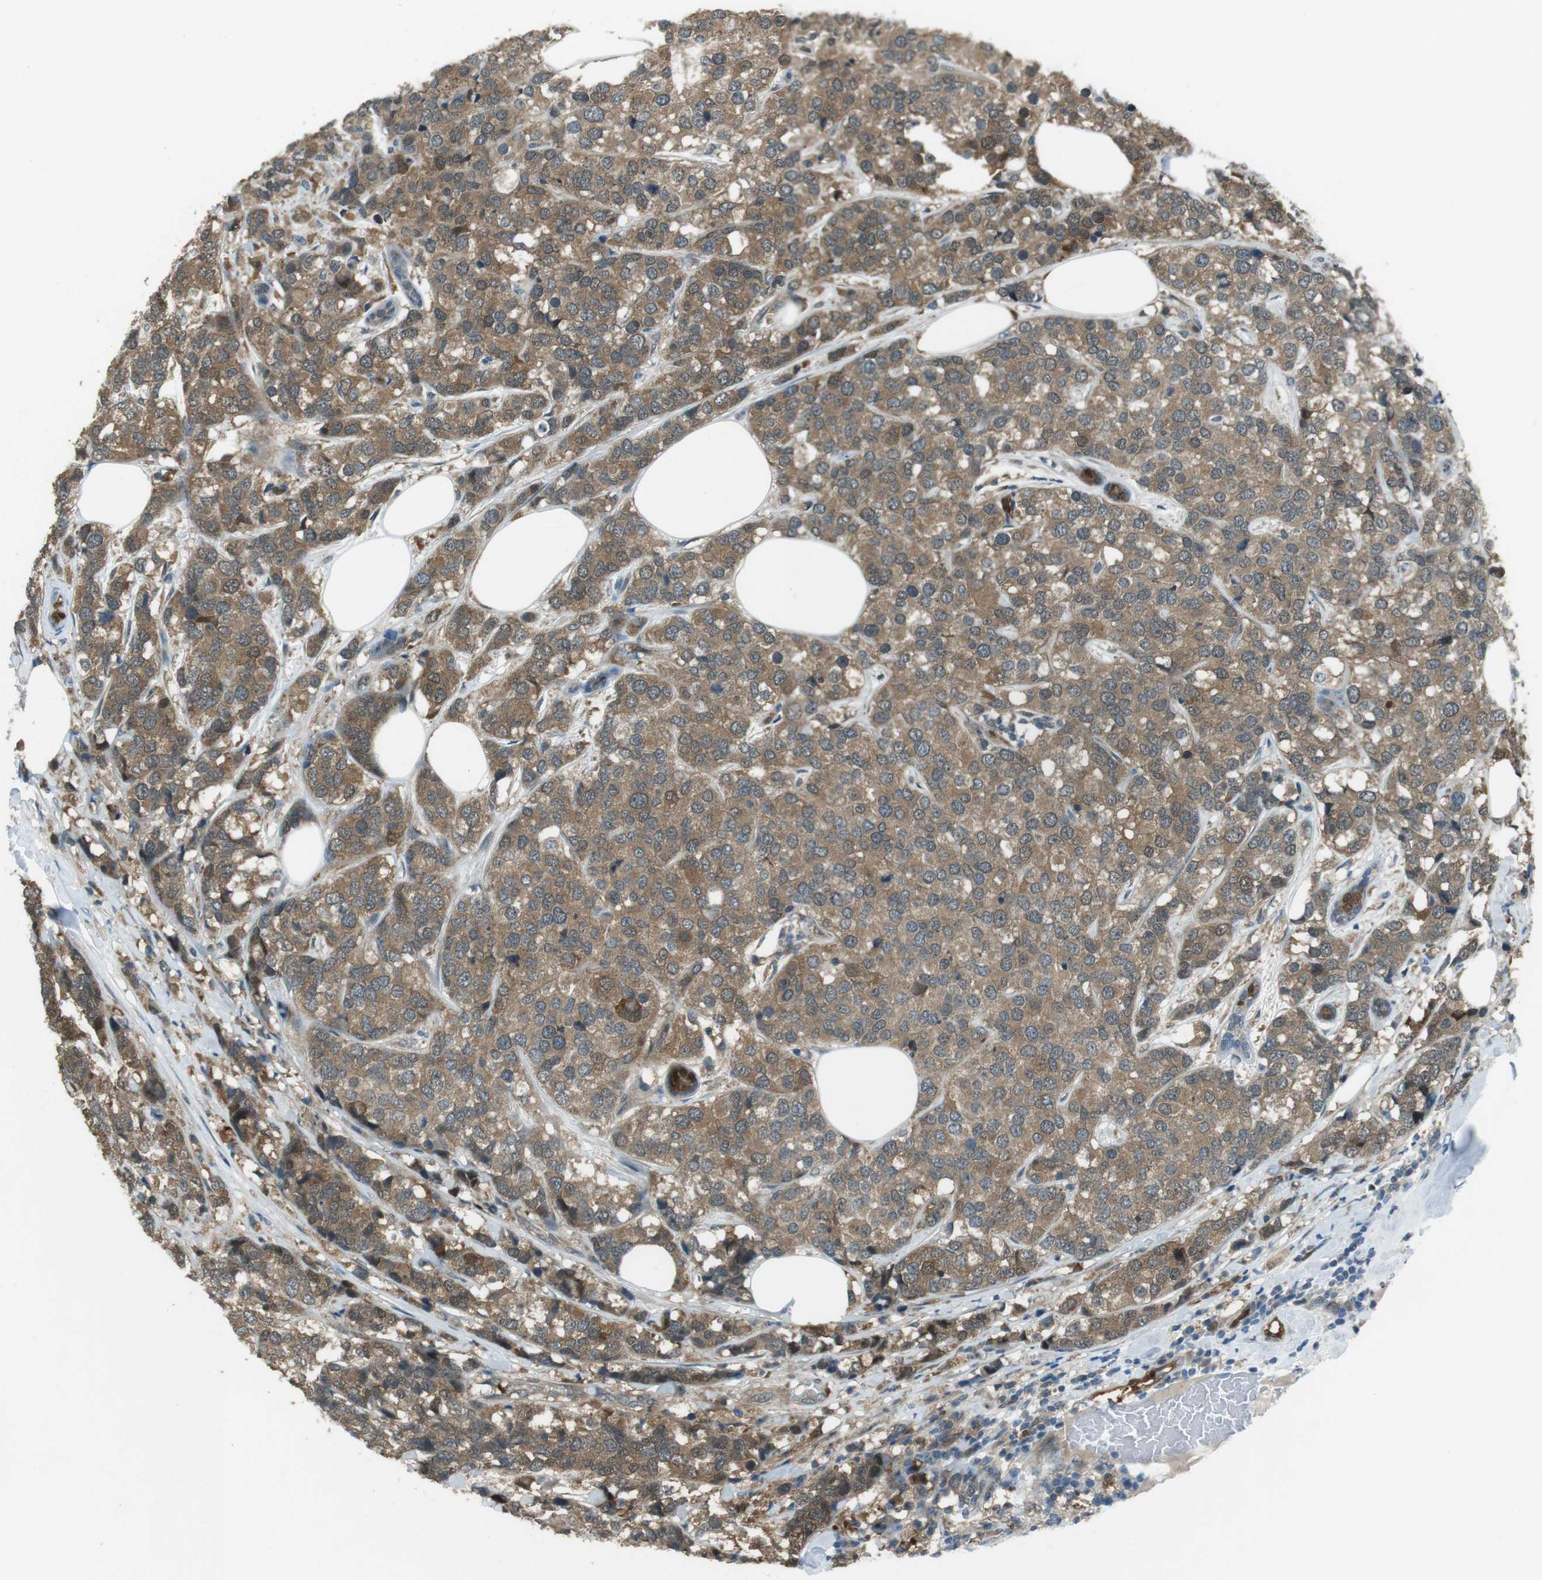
{"staining": {"intensity": "moderate", "quantity": ">75%", "location": "cytoplasmic/membranous"}, "tissue": "breast cancer", "cell_type": "Tumor cells", "image_type": "cancer", "snomed": [{"axis": "morphology", "description": "Lobular carcinoma"}, {"axis": "topography", "description": "Breast"}], "caption": "IHC of human breast lobular carcinoma exhibits medium levels of moderate cytoplasmic/membranous positivity in approximately >75% of tumor cells.", "gene": "MFAP3", "patient": {"sex": "female", "age": 59}}